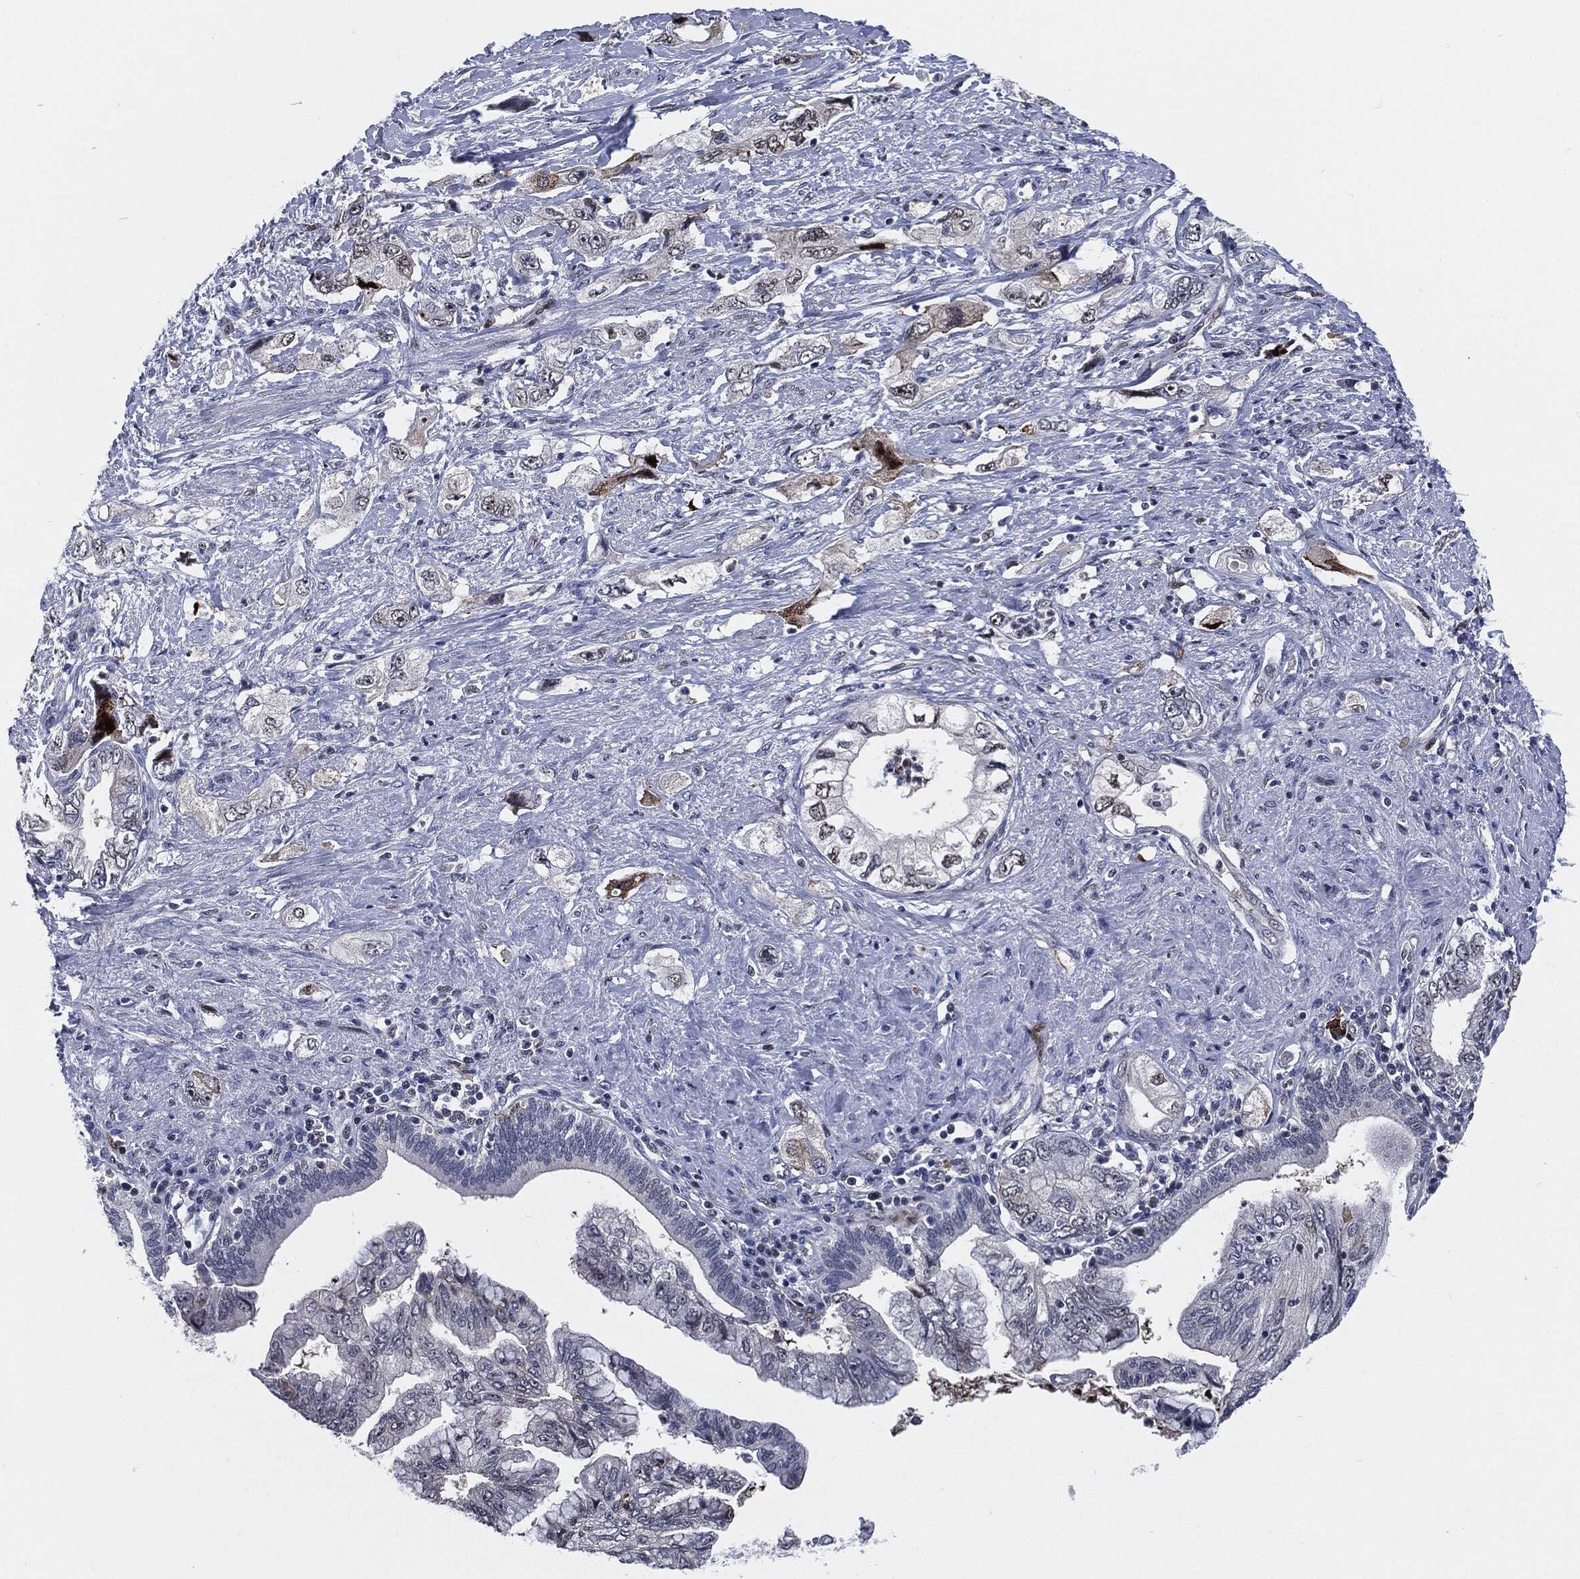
{"staining": {"intensity": "strong", "quantity": "<25%", "location": "nuclear"}, "tissue": "pancreatic cancer", "cell_type": "Tumor cells", "image_type": "cancer", "snomed": [{"axis": "morphology", "description": "Adenocarcinoma, NOS"}, {"axis": "topography", "description": "Pancreas"}], "caption": "Brown immunohistochemical staining in human pancreatic adenocarcinoma displays strong nuclear expression in approximately <25% of tumor cells.", "gene": "AKT2", "patient": {"sex": "female", "age": 73}}